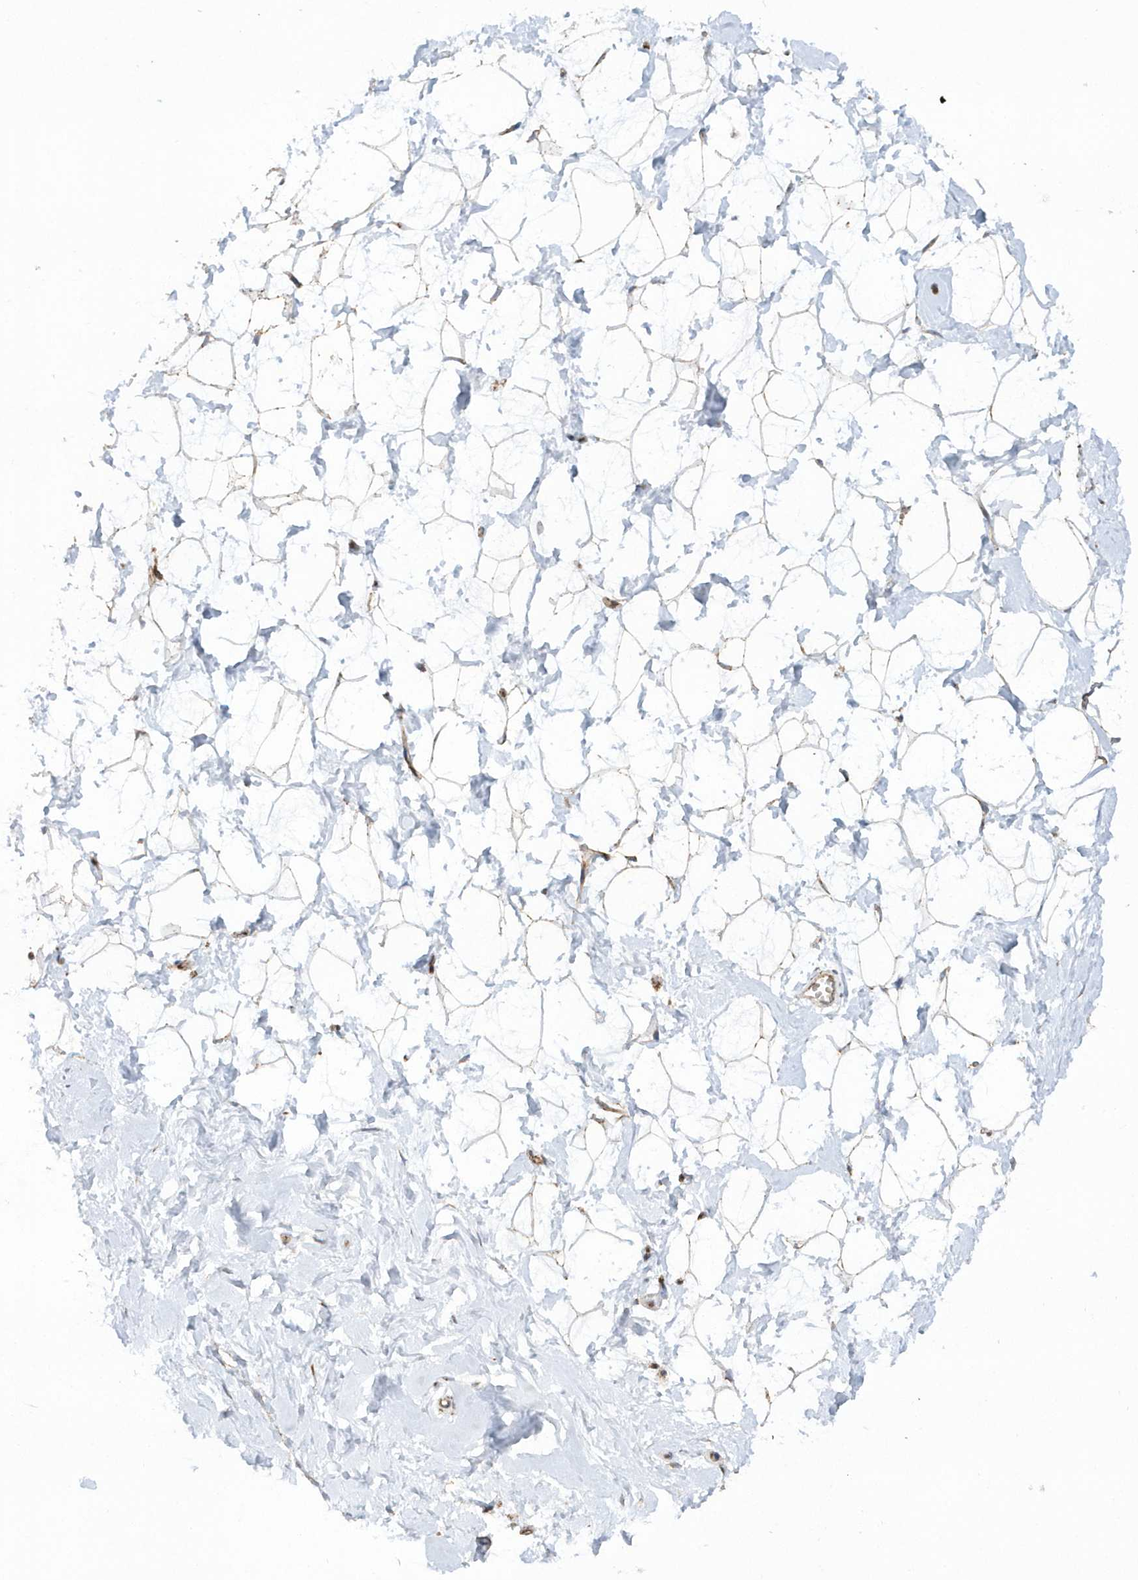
{"staining": {"intensity": "moderate", "quantity": ">75%", "location": "cytoplasmic/membranous"}, "tissue": "breast", "cell_type": "Adipocytes", "image_type": "normal", "snomed": [{"axis": "morphology", "description": "Normal tissue, NOS"}, {"axis": "morphology", "description": "Adenoma, NOS"}, {"axis": "topography", "description": "Breast"}], "caption": "Protein positivity by immunohistochemistry (IHC) shows moderate cytoplasmic/membranous positivity in about >75% of adipocytes in unremarkable breast. Using DAB (3,3'-diaminobenzidine) (brown) and hematoxylin (blue) stains, captured at high magnification using brightfield microscopy.", "gene": "SH3BP2", "patient": {"sex": "female", "age": 23}}